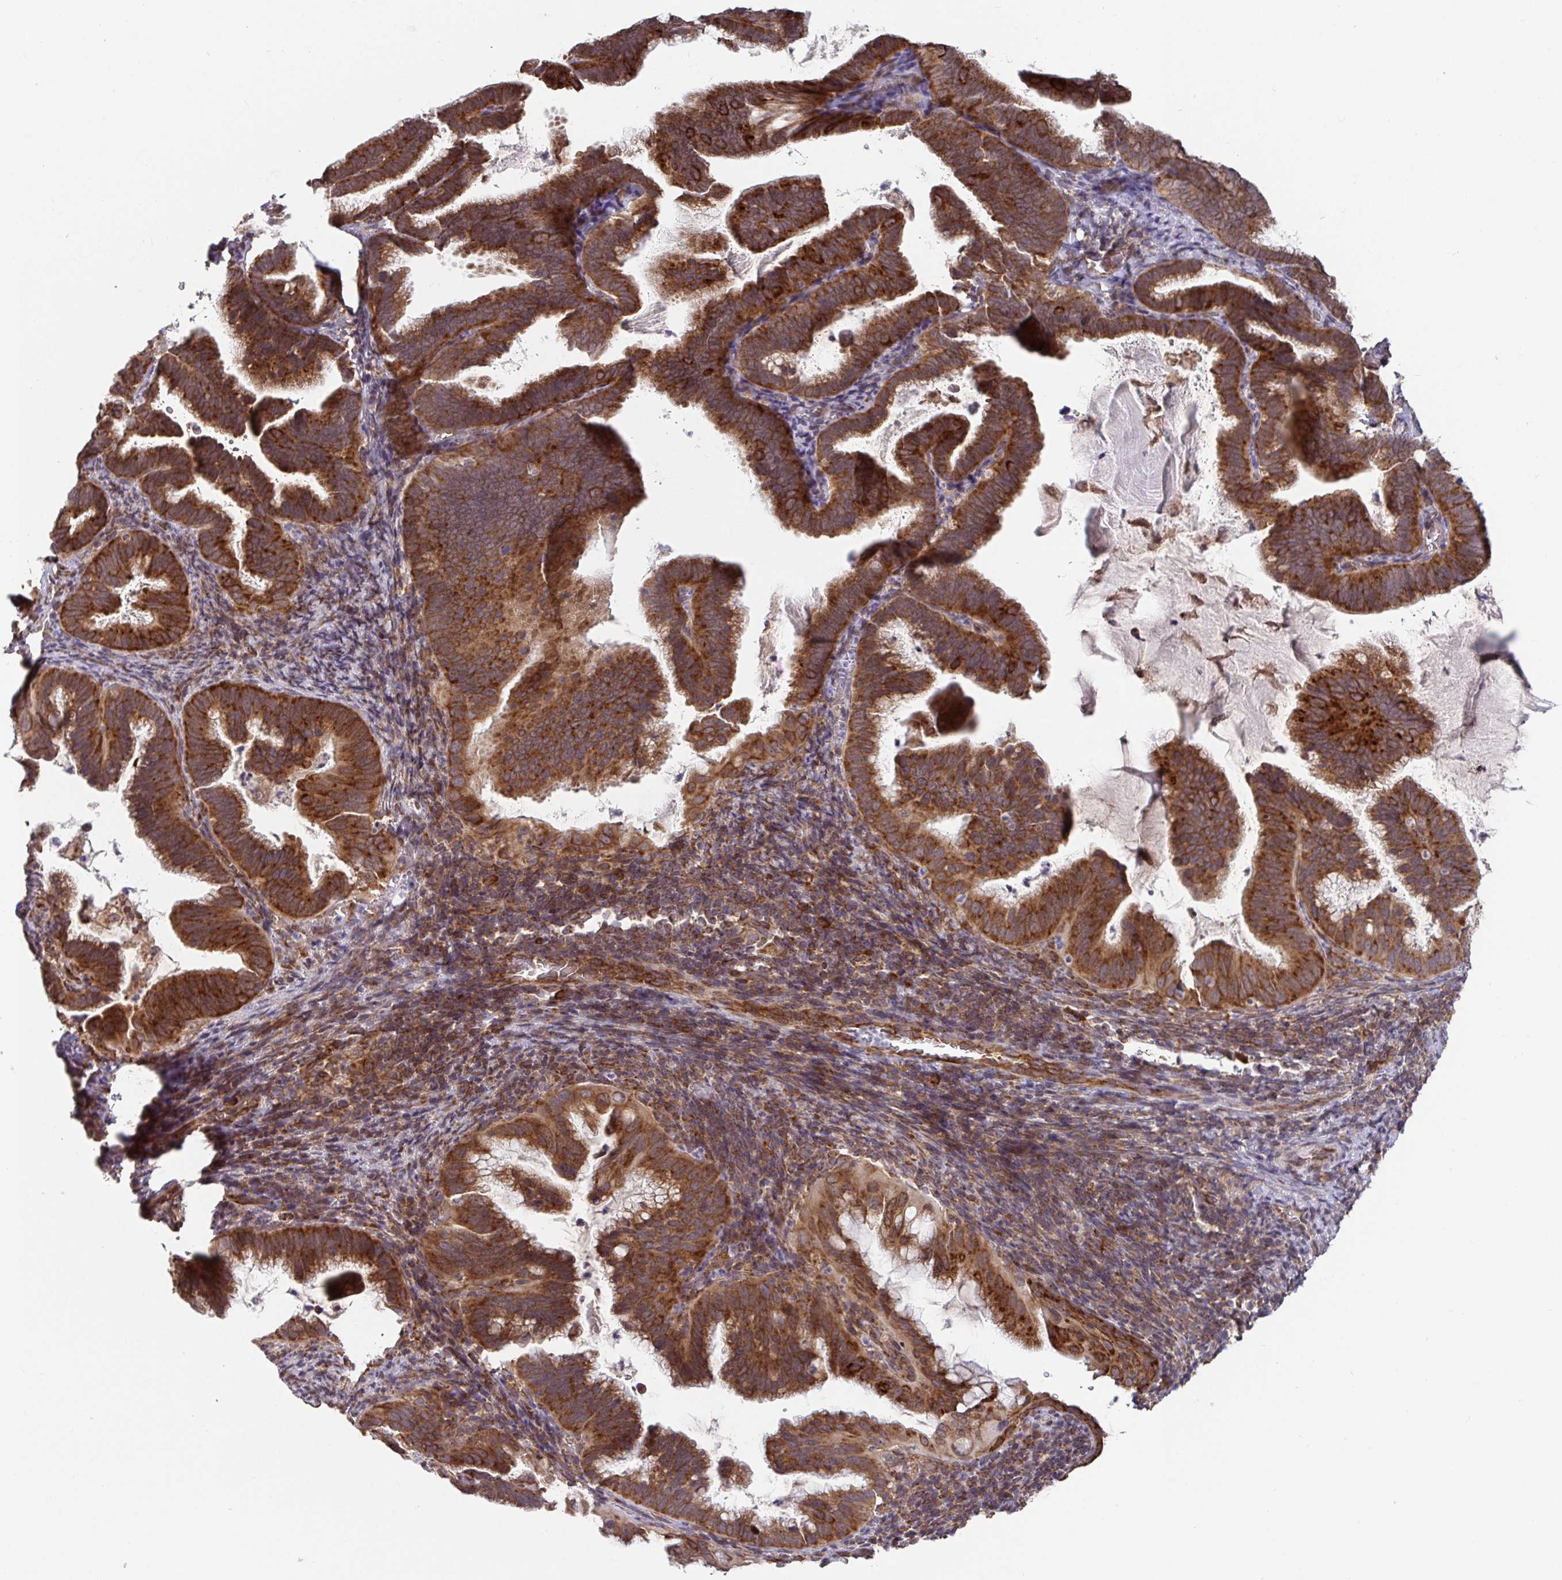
{"staining": {"intensity": "strong", "quantity": ">75%", "location": "cytoplasmic/membranous"}, "tissue": "cervical cancer", "cell_type": "Tumor cells", "image_type": "cancer", "snomed": [{"axis": "morphology", "description": "Adenocarcinoma, NOS"}, {"axis": "topography", "description": "Cervix"}], "caption": "DAB (3,3'-diaminobenzidine) immunohistochemical staining of adenocarcinoma (cervical) reveals strong cytoplasmic/membranous protein positivity in approximately >75% of tumor cells. The staining was performed using DAB (3,3'-diaminobenzidine) to visualize the protein expression in brown, while the nuclei were stained in blue with hematoxylin (Magnification: 20x).", "gene": "ATP5MJ", "patient": {"sex": "female", "age": 61}}